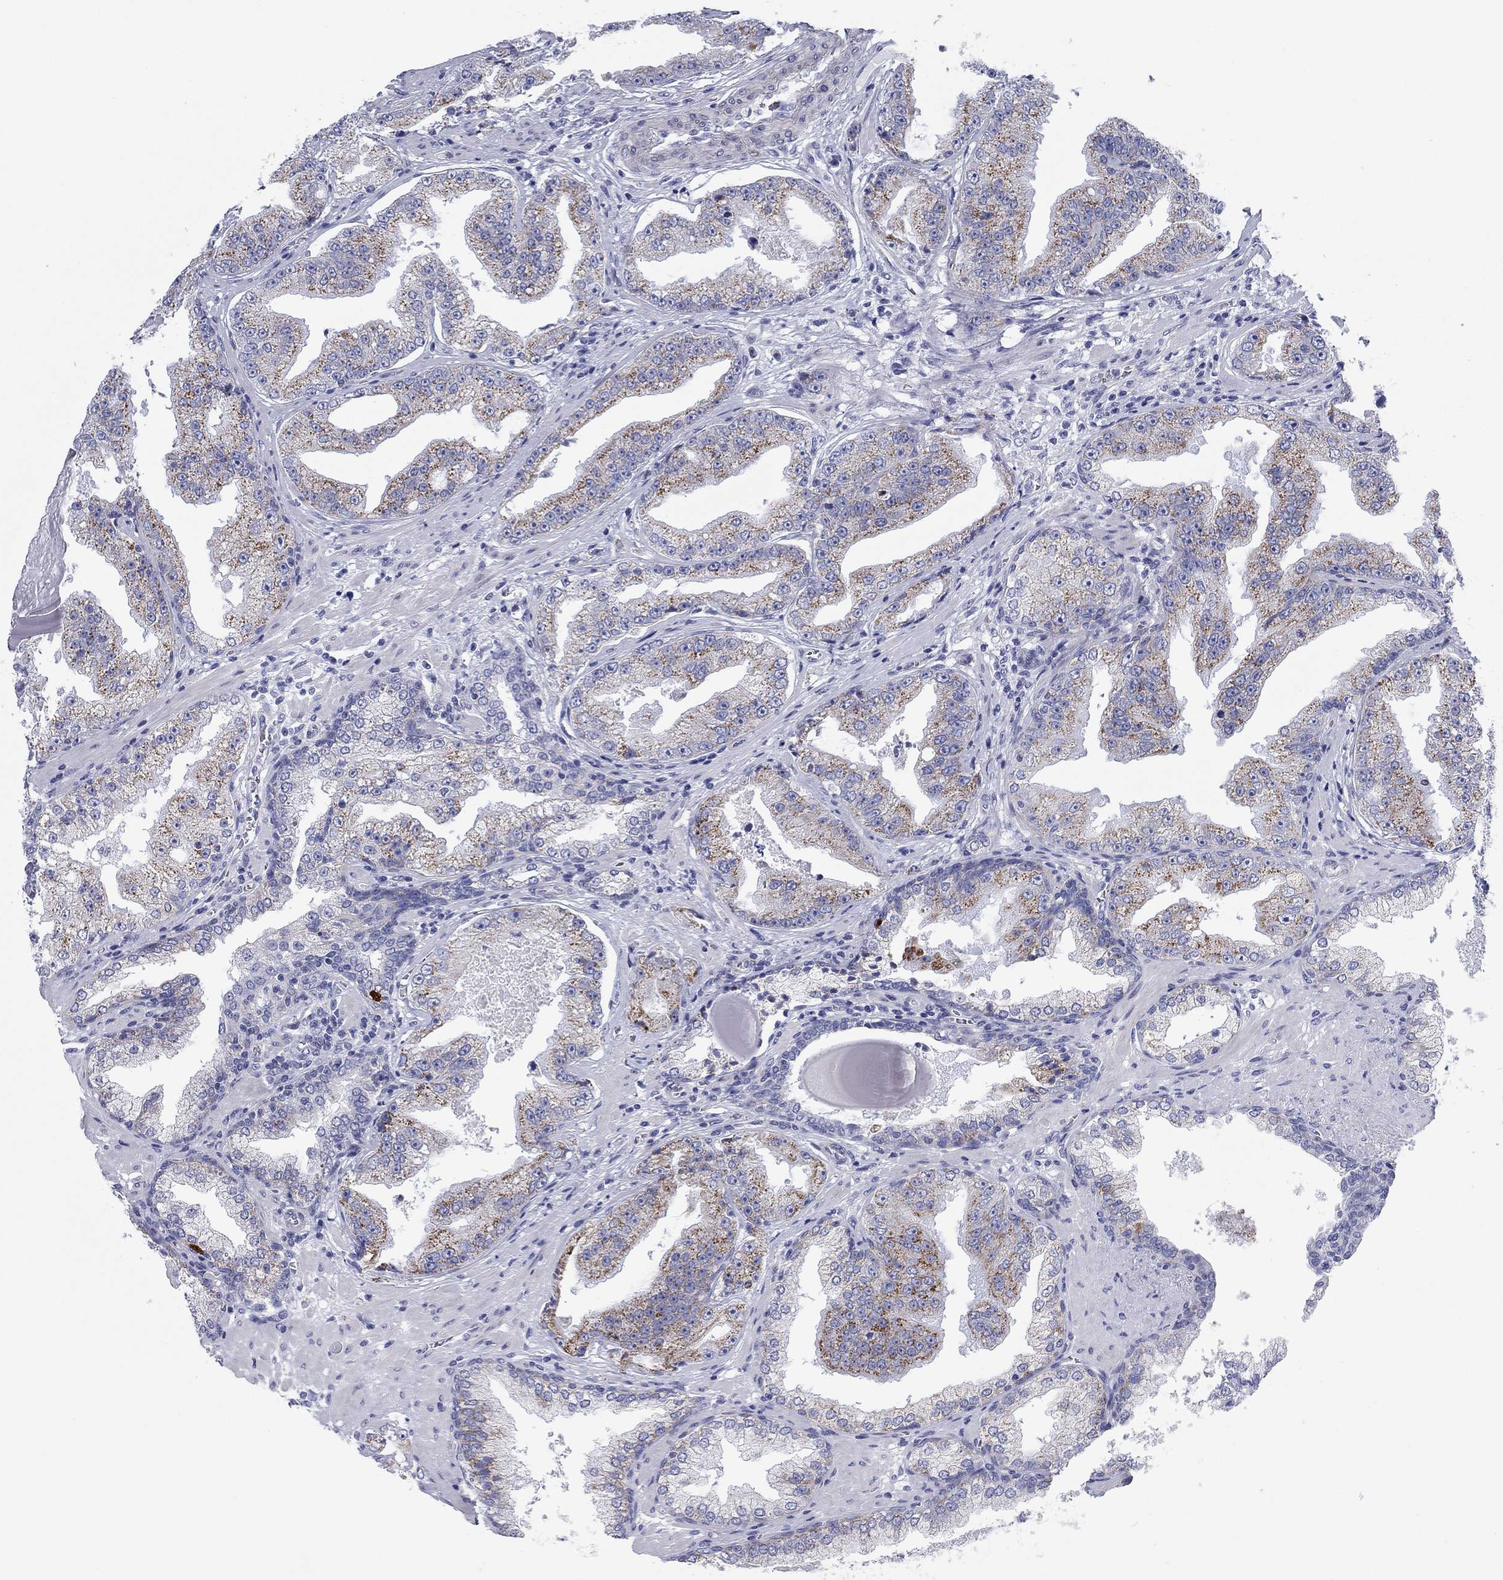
{"staining": {"intensity": "strong", "quantity": "25%-75%", "location": "cytoplasmic/membranous"}, "tissue": "prostate cancer", "cell_type": "Tumor cells", "image_type": "cancer", "snomed": [{"axis": "morphology", "description": "Adenocarcinoma, Low grade"}, {"axis": "topography", "description": "Prostate"}], "caption": "The photomicrograph reveals staining of low-grade adenocarcinoma (prostate), revealing strong cytoplasmic/membranous protein expression (brown color) within tumor cells. Using DAB (brown) and hematoxylin (blue) stains, captured at high magnification using brightfield microscopy.", "gene": "CHI3L2", "patient": {"sex": "male", "age": 62}}